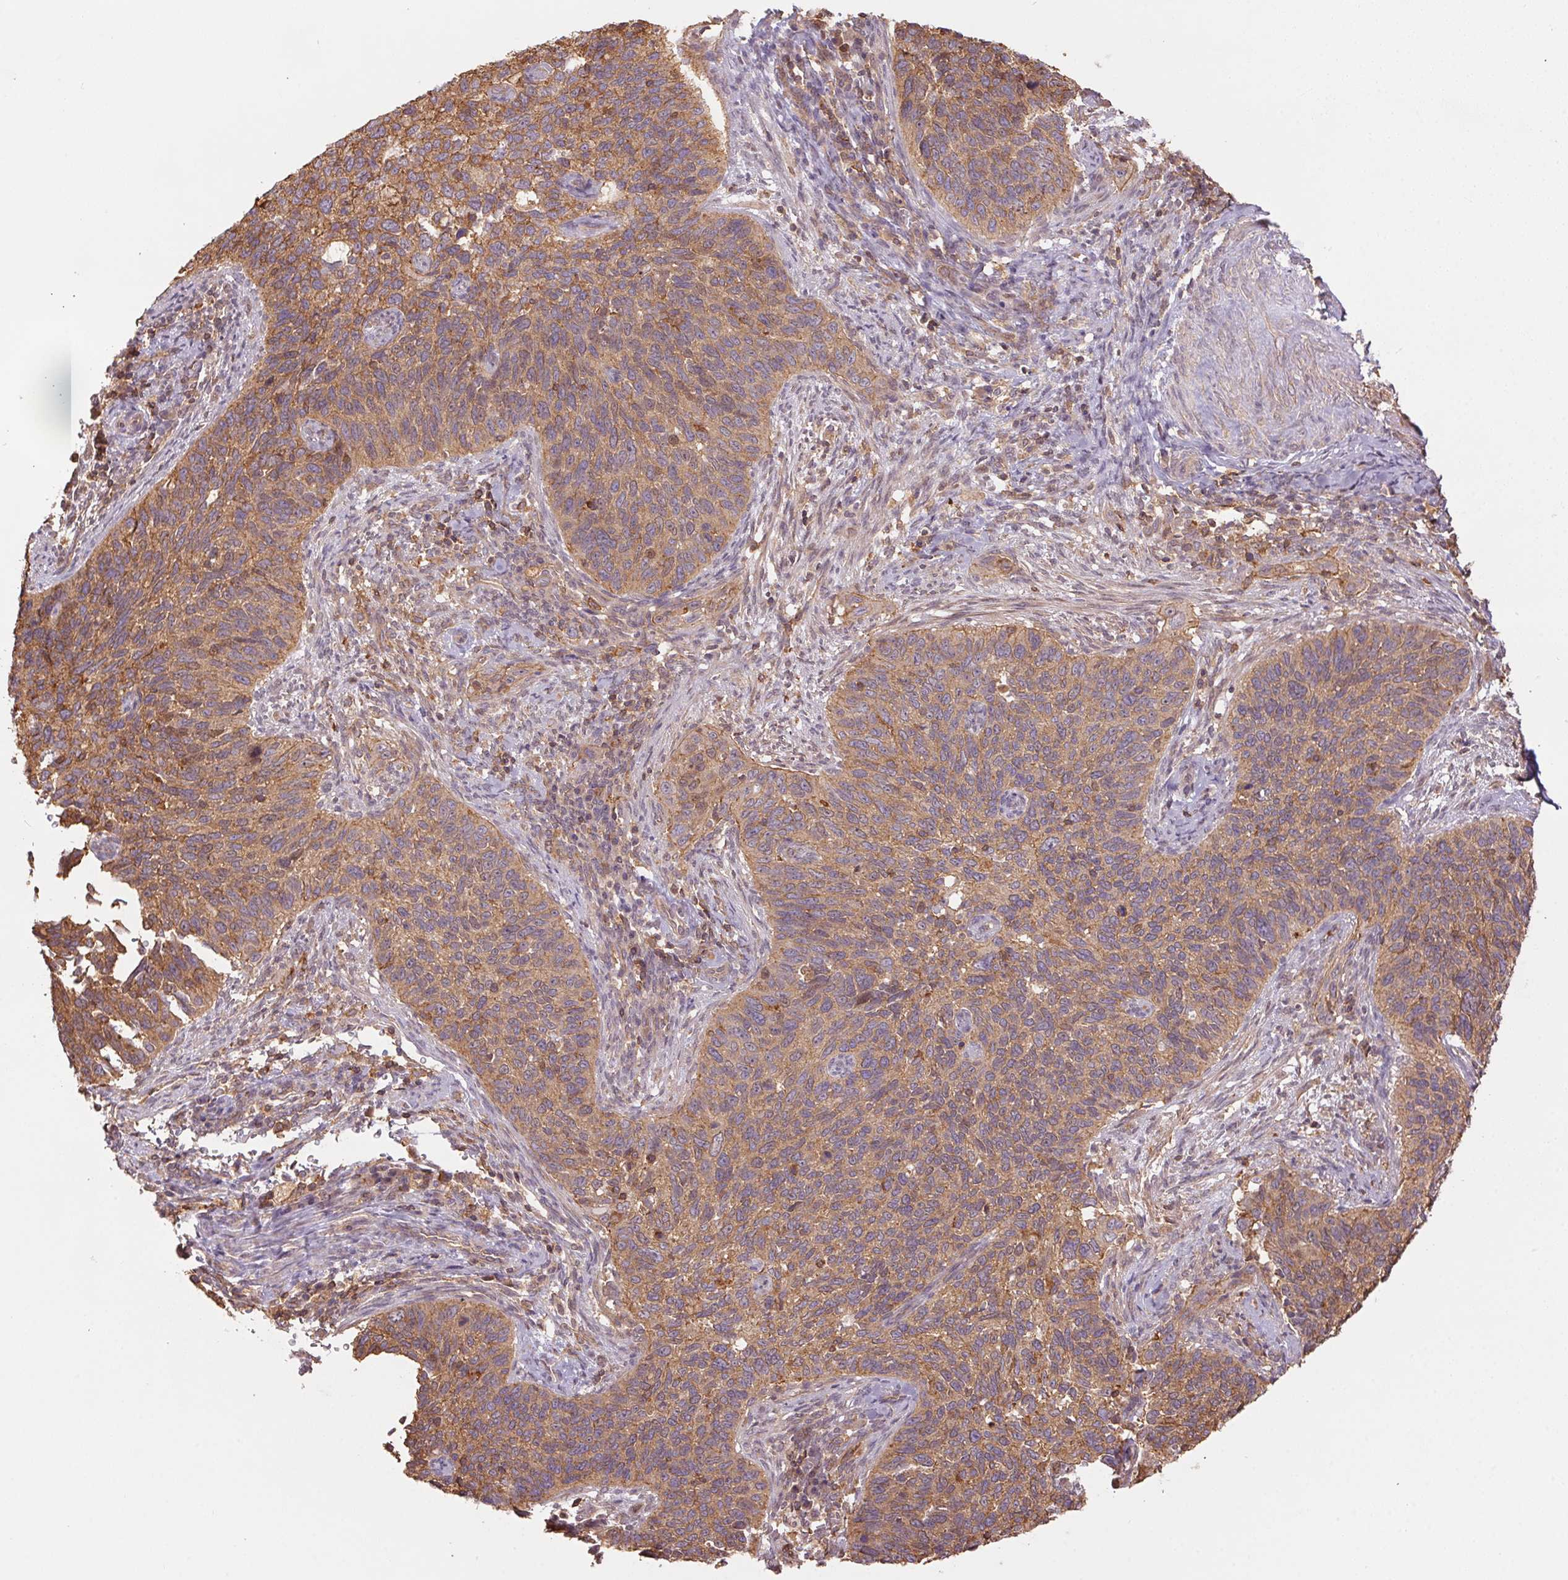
{"staining": {"intensity": "moderate", "quantity": ">75%", "location": "cytoplasmic/membranous,nuclear"}, "tissue": "cervical cancer", "cell_type": "Tumor cells", "image_type": "cancer", "snomed": [{"axis": "morphology", "description": "Squamous cell carcinoma, NOS"}, {"axis": "topography", "description": "Cervix"}], "caption": "Protein analysis of cervical squamous cell carcinoma tissue exhibits moderate cytoplasmic/membranous and nuclear expression in about >75% of tumor cells. The protein of interest is shown in brown color, while the nuclei are stained blue.", "gene": "TUBA3D", "patient": {"sex": "female", "age": 51}}